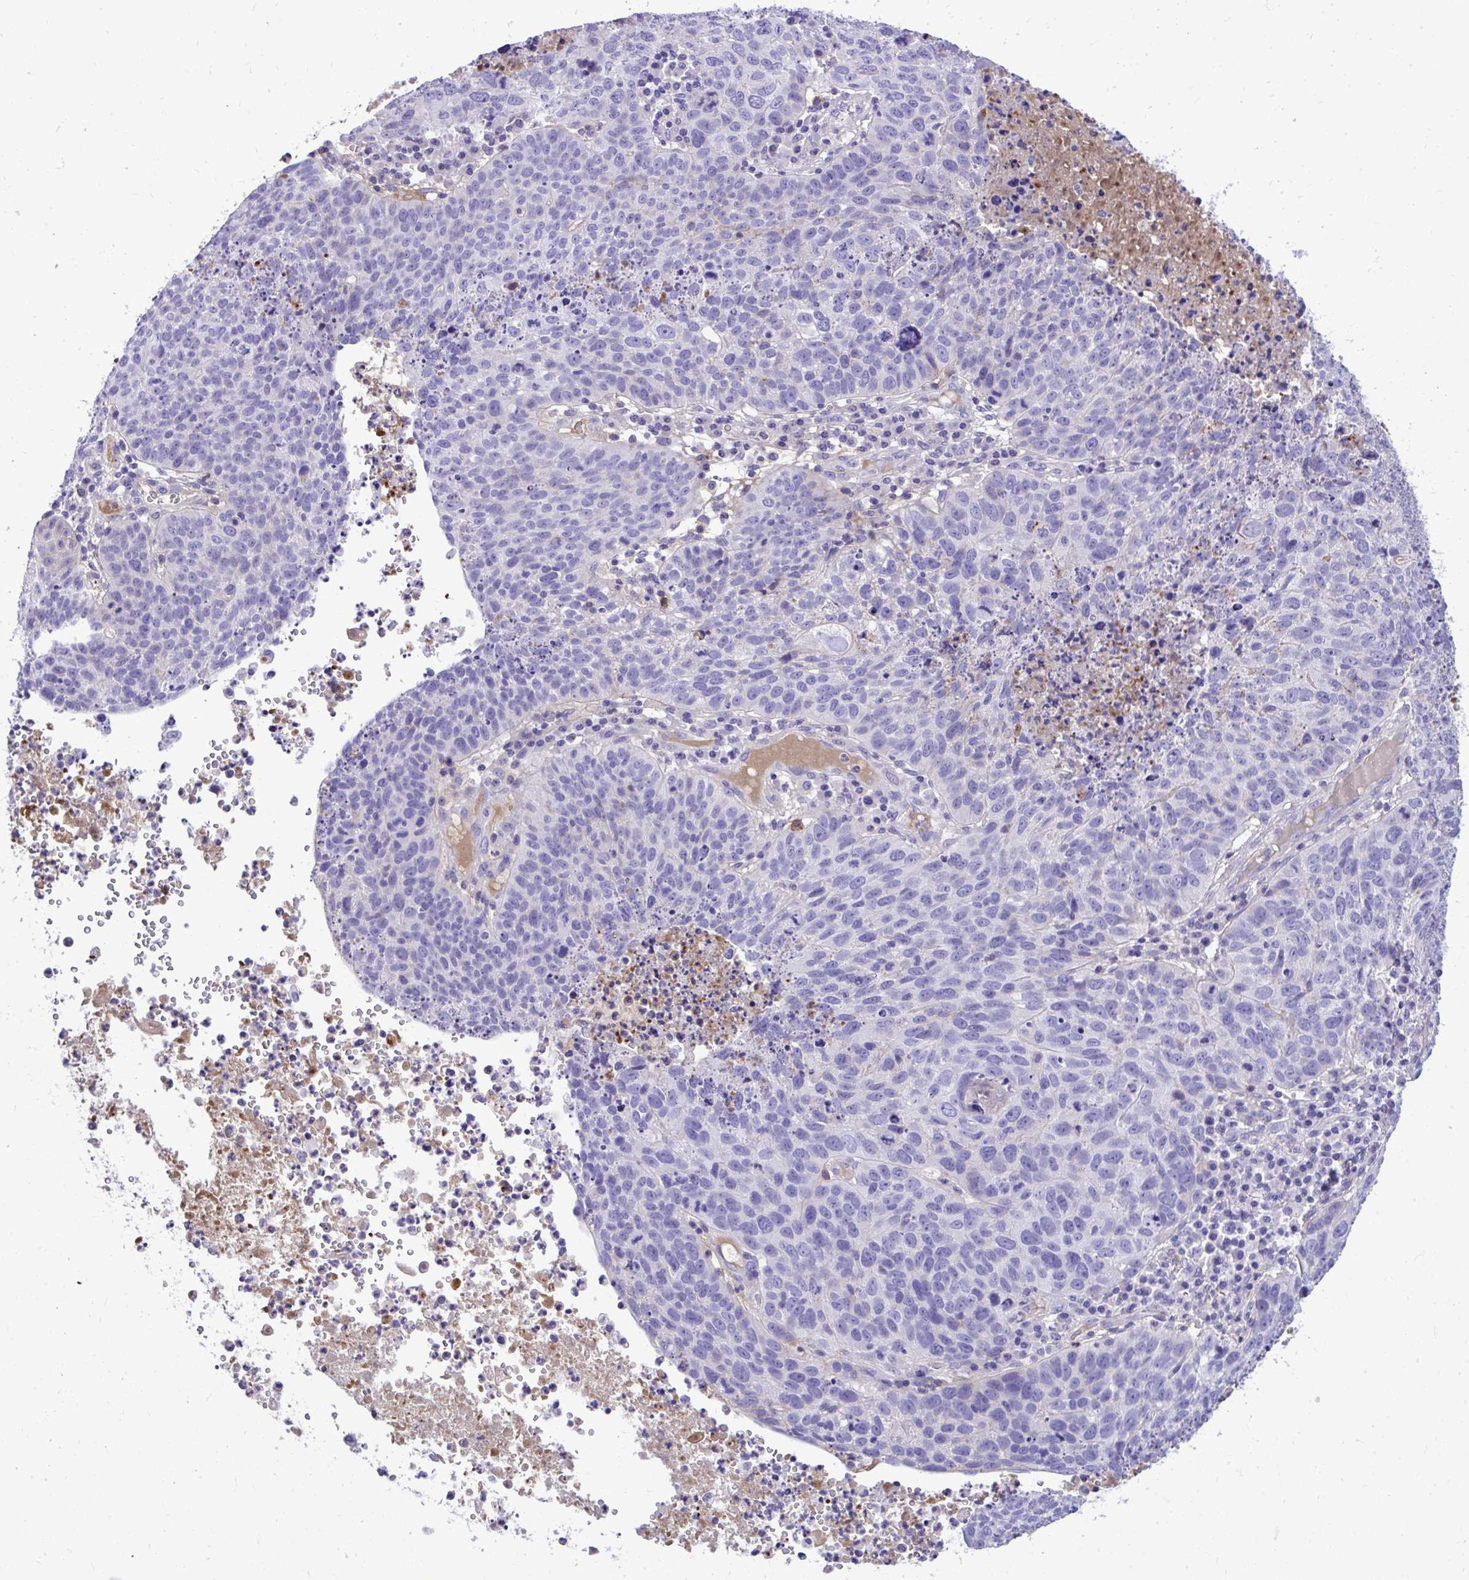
{"staining": {"intensity": "negative", "quantity": "none", "location": "none"}, "tissue": "lung cancer", "cell_type": "Tumor cells", "image_type": "cancer", "snomed": [{"axis": "morphology", "description": "Squamous cell carcinoma, NOS"}, {"axis": "topography", "description": "Lung"}], "caption": "Human lung squamous cell carcinoma stained for a protein using immunohistochemistry exhibits no positivity in tumor cells.", "gene": "HRG", "patient": {"sex": "male", "age": 63}}